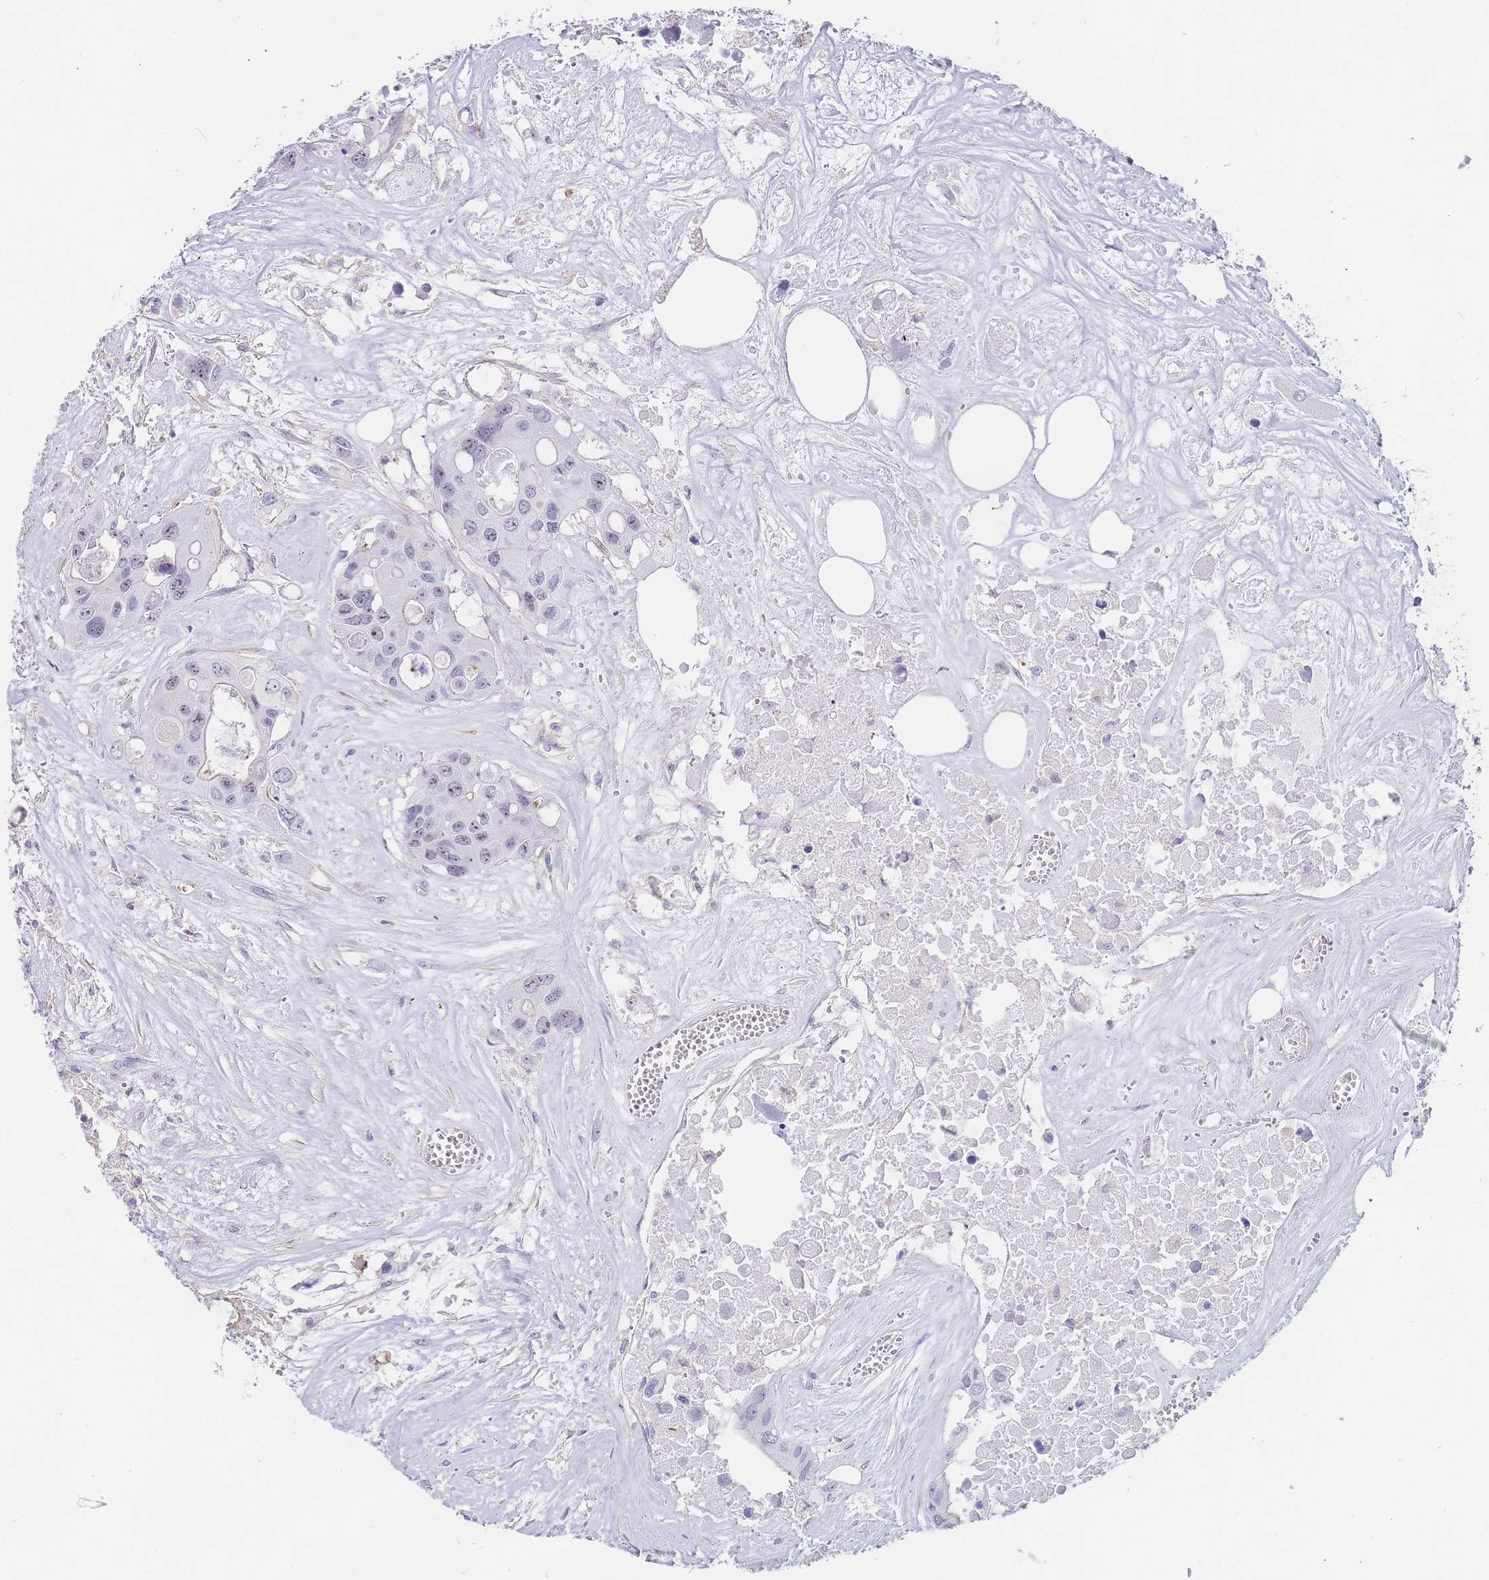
{"staining": {"intensity": "moderate", "quantity": "<25%", "location": "nuclear"}, "tissue": "colorectal cancer", "cell_type": "Tumor cells", "image_type": "cancer", "snomed": [{"axis": "morphology", "description": "Adenocarcinoma, NOS"}, {"axis": "topography", "description": "Colon"}], "caption": "A photomicrograph showing moderate nuclear positivity in about <25% of tumor cells in colorectal cancer, as visualized by brown immunohistochemical staining.", "gene": "NOP14", "patient": {"sex": "male", "age": 77}}